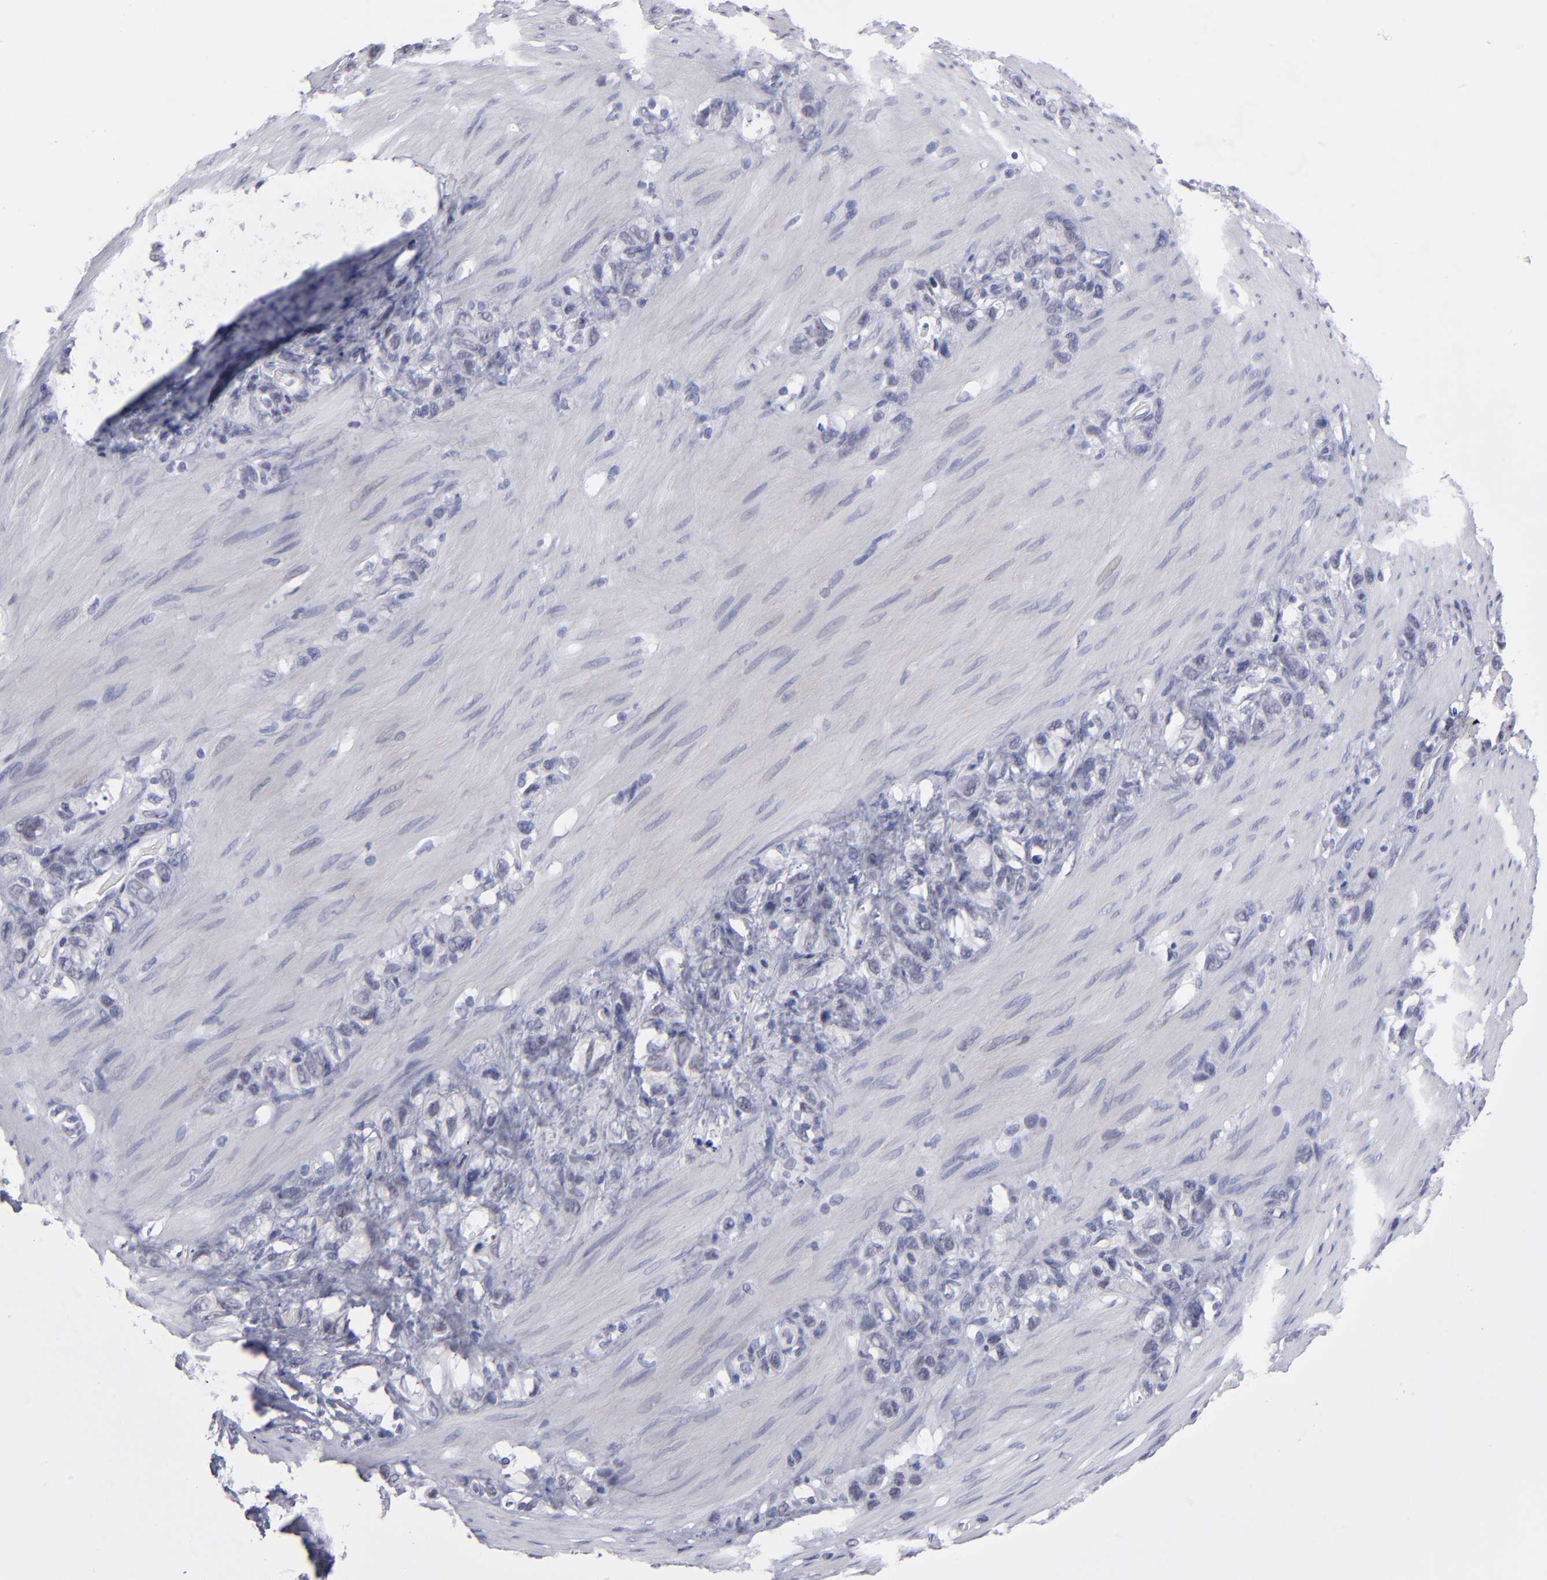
{"staining": {"intensity": "negative", "quantity": "none", "location": "none"}, "tissue": "stomach cancer", "cell_type": "Tumor cells", "image_type": "cancer", "snomed": [{"axis": "morphology", "description": "Normal tissue, NOS"}, {"axis": "morphology", "description": "Adenocarcinoma, NOS"}, {"axis": "morphology", "description": "Adenocarcinoma, High grade"}, {"axis": "topography", "description": "Stomach, upper"}, {"axis": "topography", "description": "Stomach"}], "caption": "Tumor cells show no significant positivity in stomach high-grade adenocarcinoma.", "gene": "TEX11", "patient": {"sex": "female", "age": 65}}